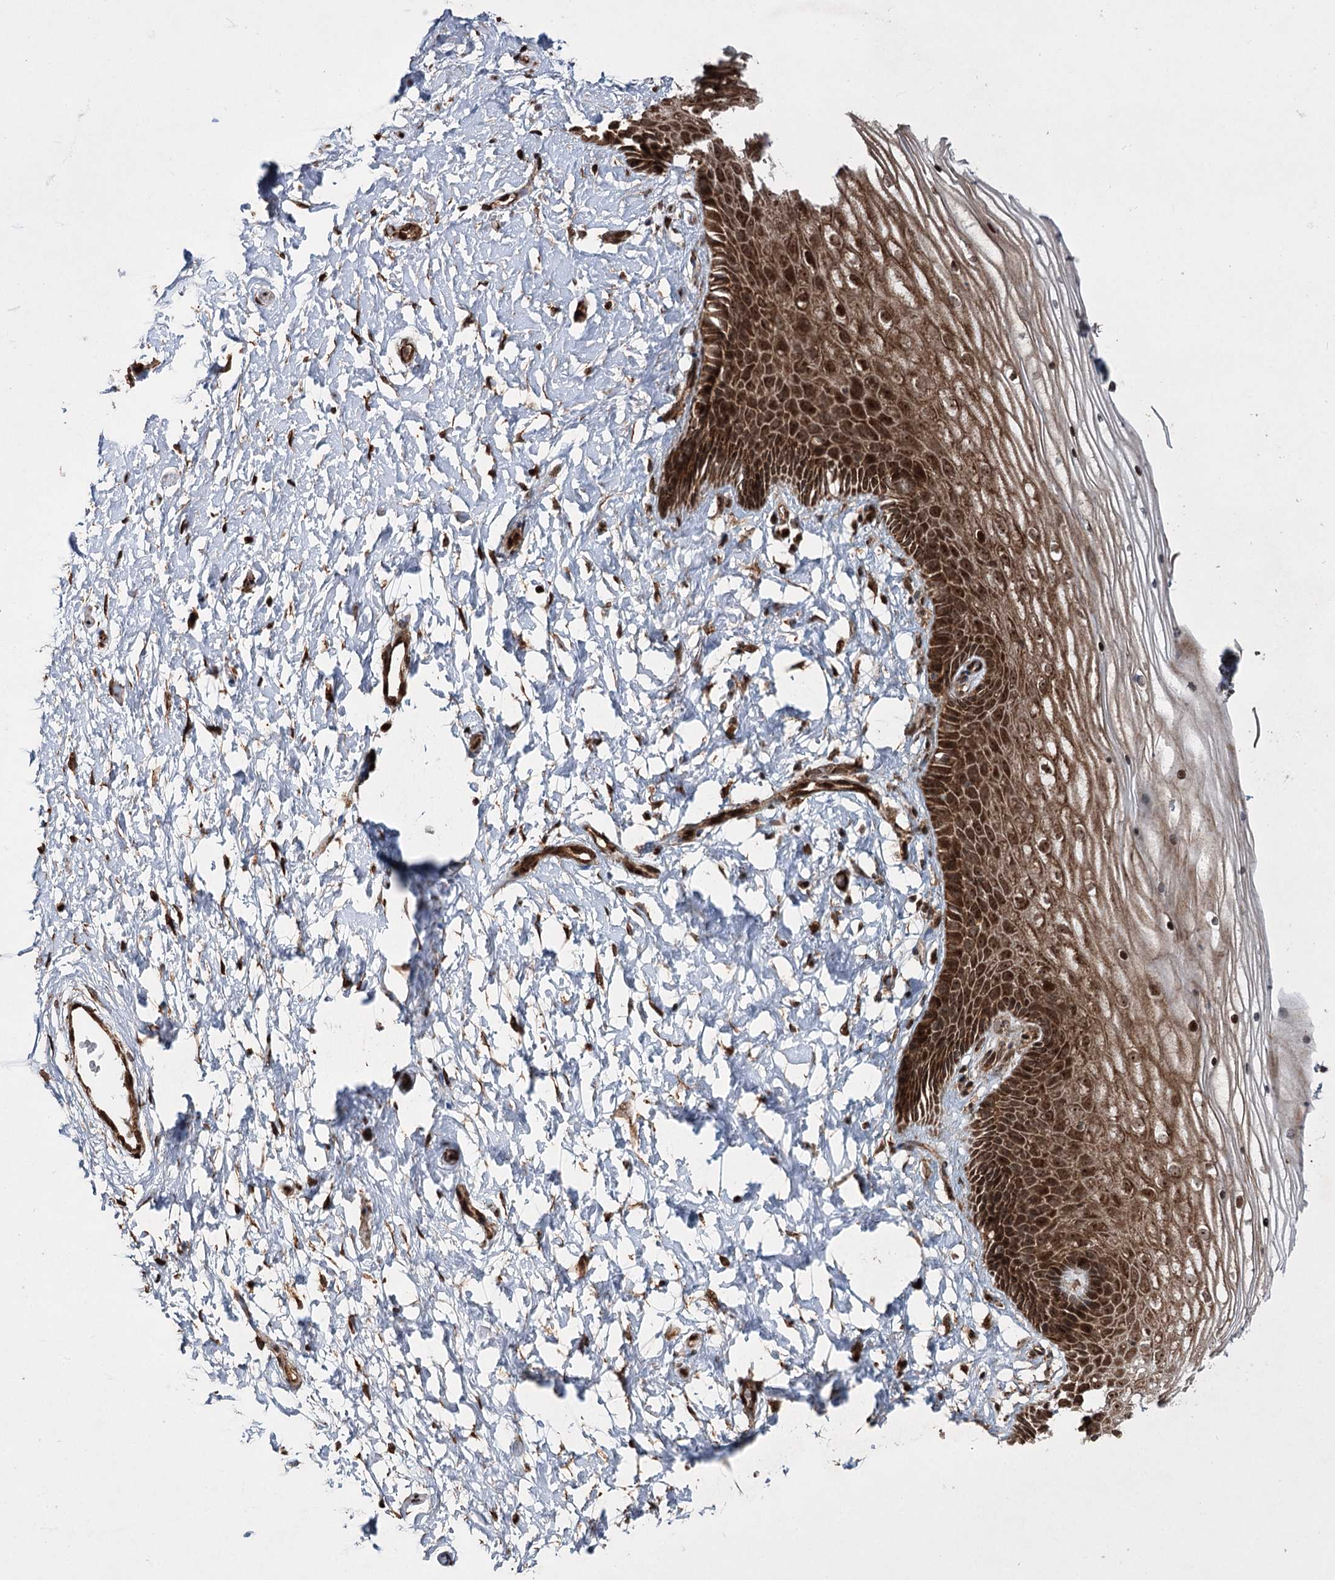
{"staining": {"intensity": "strong", "quantity": ">75%", "location": "cytoplasmic/membranous,nuclear"}, "tissue": "vagina", "cell_type": "Squamous epithelial cells", "image_type": "normal", "snomed": [{"axis": "morphology", "description": "Normal tissue, NOS"}, {"axis": "topography", "description": "Vagina"}, {"axis": "topography", "description": "Cervix"}], "caption": "Immunohistochemistry histopathology image of unremarkable vagina: human vagina stained using IHC shows high levels of strong protein expression localized specifically in the cytoplasmic/membranous,nuclear of squamous epithelial cells, appearing as a cytoplasmic/membranous,nuclear brown color.", "gene": "SERINC5", "patient": {"sex": "female", "age": 40}}